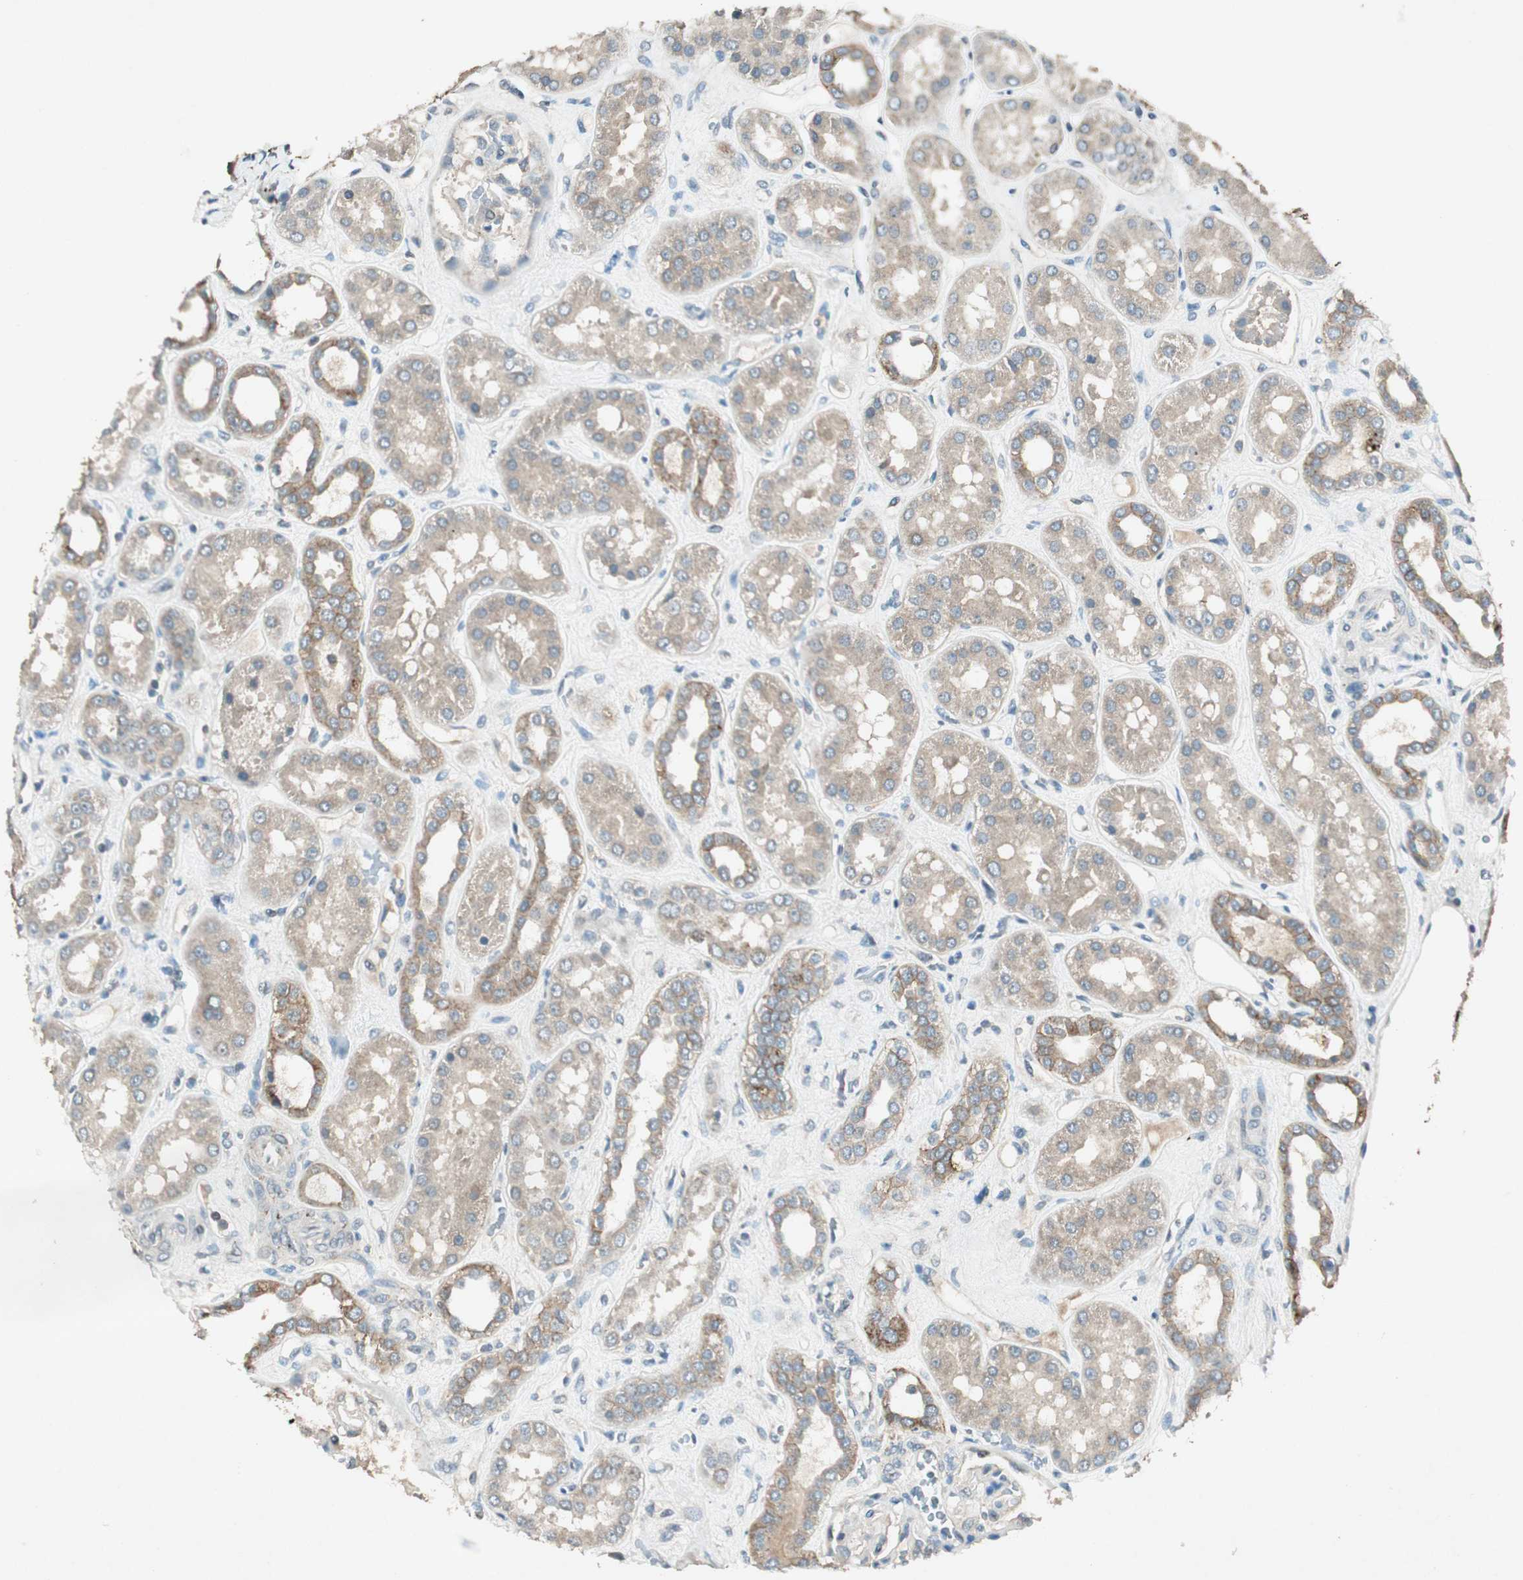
{"staining": {"intensity": "negative", "quantity": "none", "location": "none"}, "tissue": "kidney", "cell_type": "Cells in glomeruli", "image_type": "normal", "snomed": [{"axis": "morphology", "description": "Normal tissue, NOS"}, {"axis": "topography", "description": "Kidney"}], "caption": "An immunohistochemistry (IHC) histopathology image of normal kidney is shown. There is no staining in cells in glomeruli of kidney.", "gene": "NKAIN1", "patient": {"sex": "male", "age": 59}}